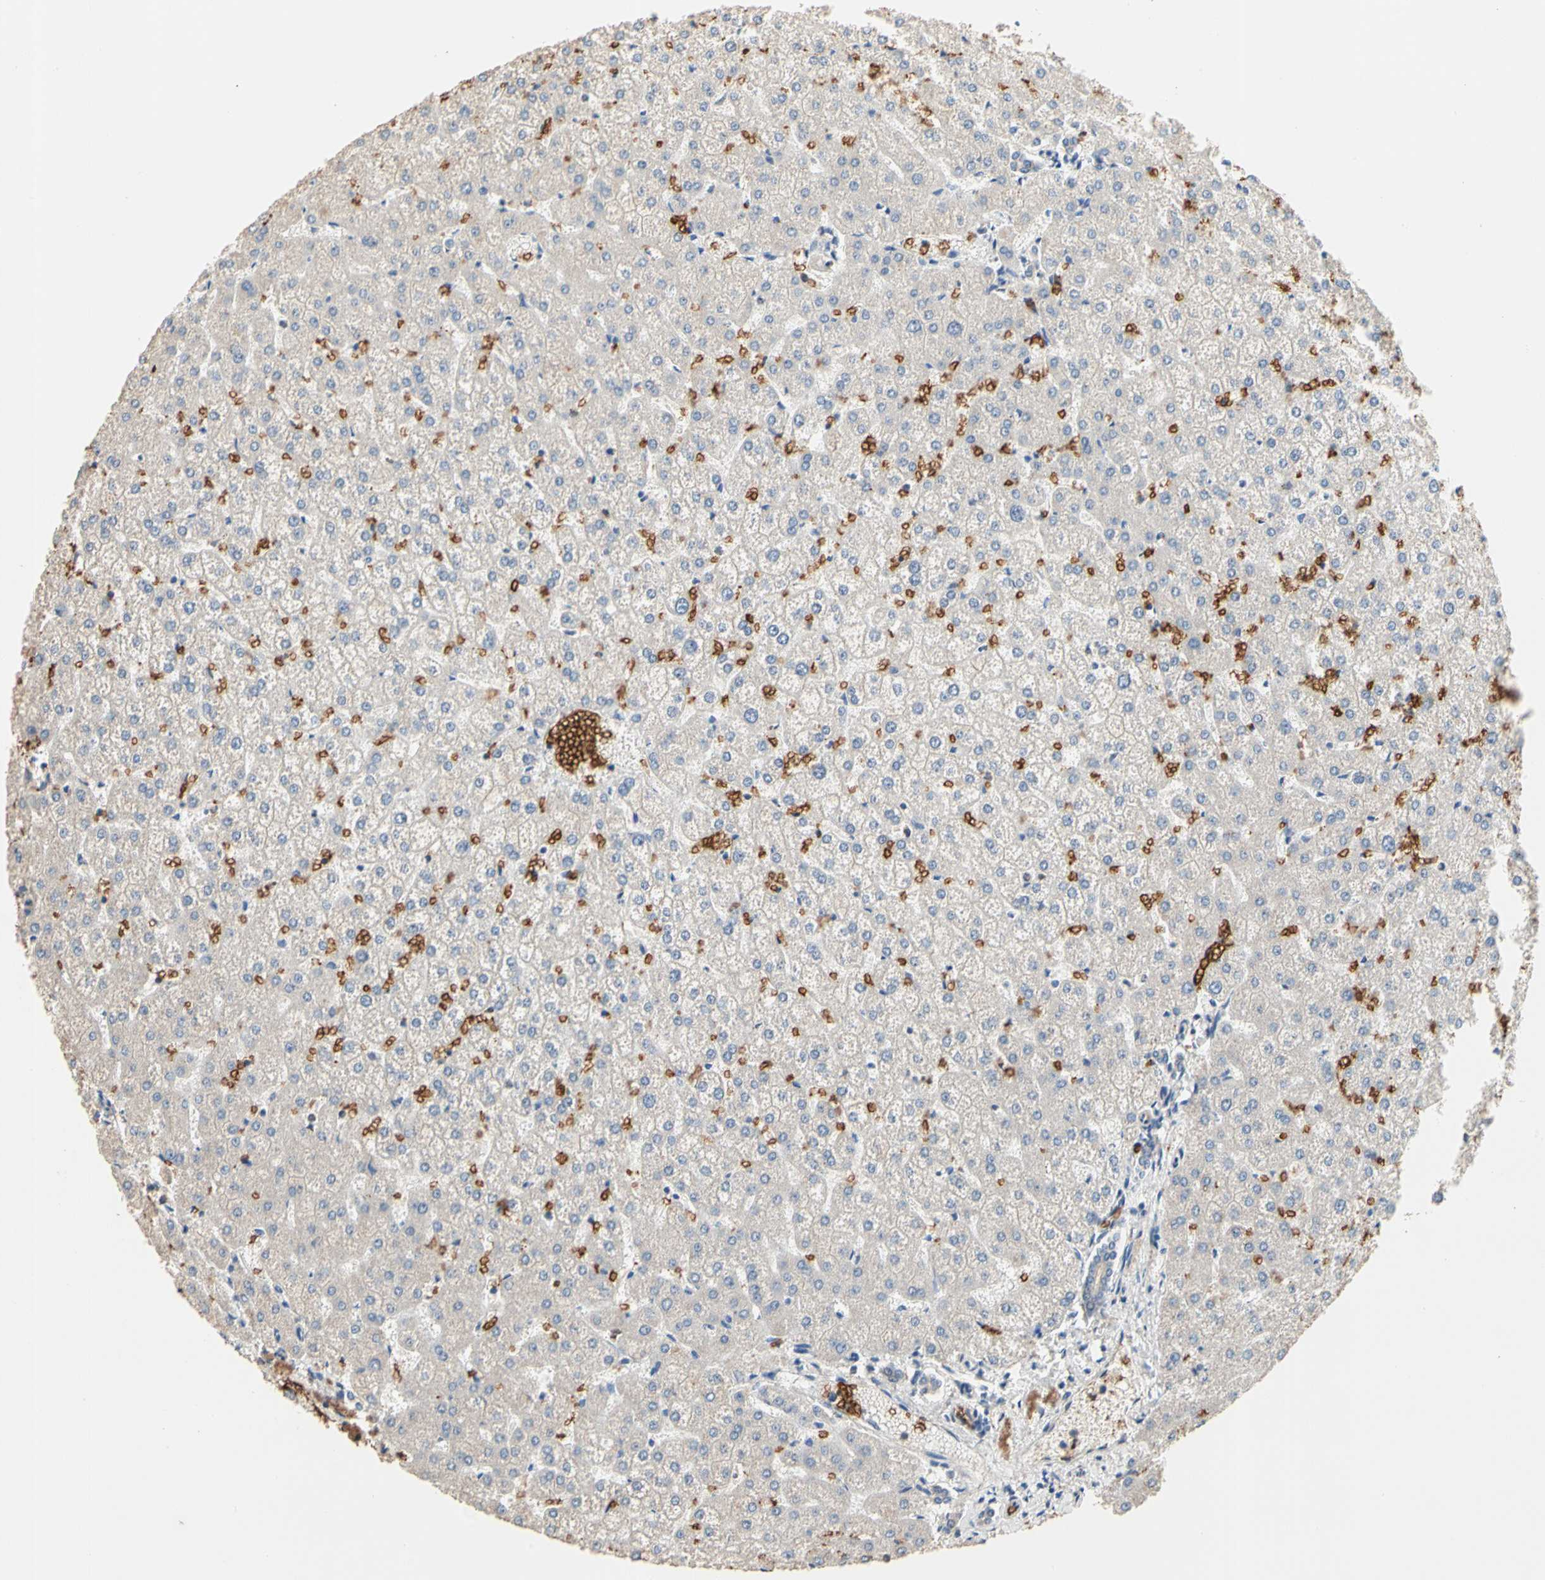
{"staining": {"intensity": "negative", "quantity": "none", "location": "none"}, "tissue": "liver", "cell_type": "Cholangiocytes", "image_type": "normal", "snomed": [{"axis": "morphology", "description": "Normal tissue, NOS"}, {"axis": "topography", "description": "Liver"}], "caption": "IHC of unremarkable human liver exhibits no expression in cholangiocytes. (DAB immunohistochemistry, high magnification).", "gene": "RIOK2", "patient": {"sex": "female", "age": 32}}